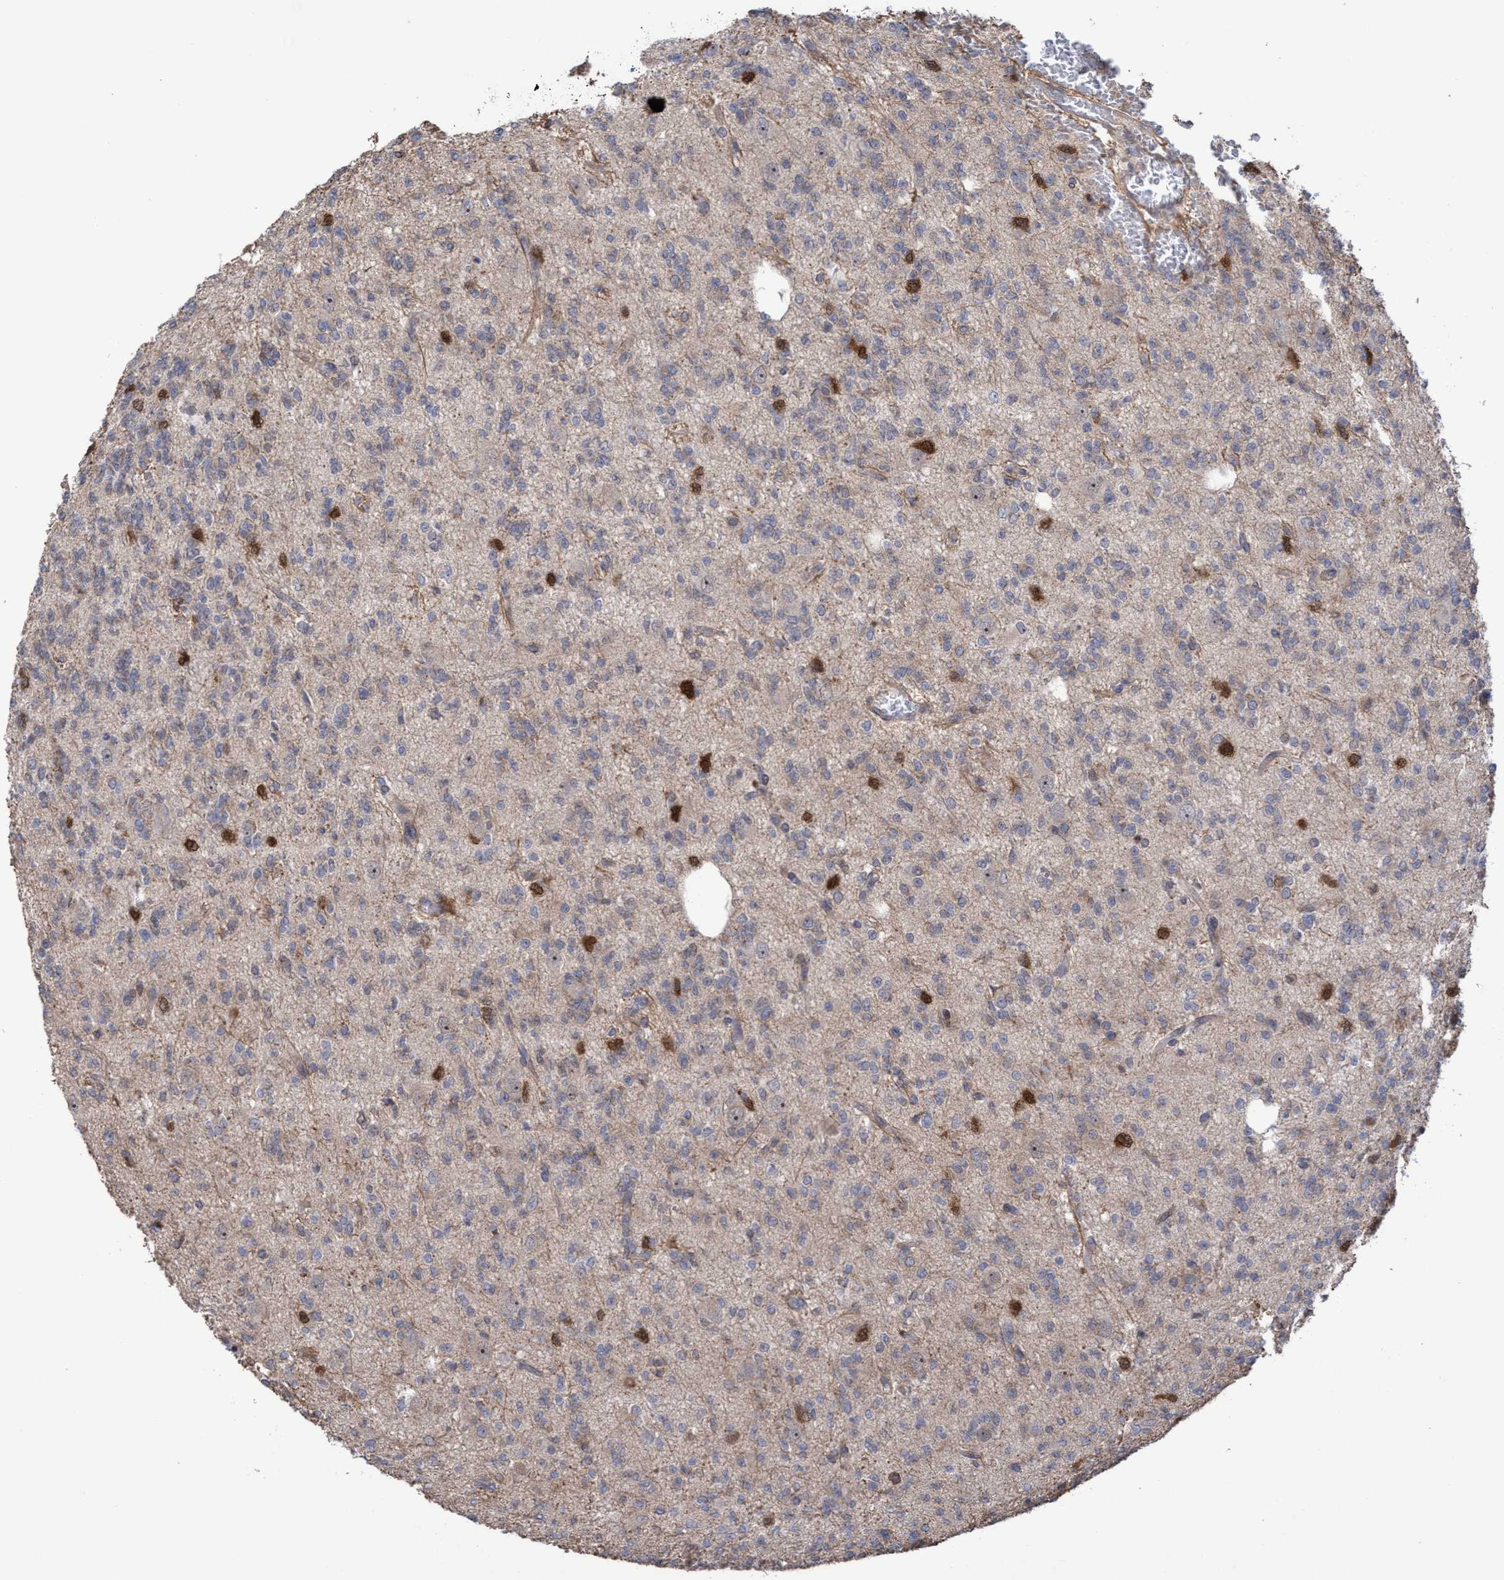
{"staining": {"intensity": "strong", "quantity": "<25%", "location": "nuclear"}, "tissue": "glioma", "cell_type": "Tumor cells", "image_type": "cancer", "snomed": [{"axis": "morphology", "description": "Glioma, malignant, Low grade"}, {"axis": "topography", "description": "Brain"}], "caption": "Malignant low-grade glioma stained with a protein marker reveals strong staining in tumor cells.", "gene": "SLBP", "patient": {"sex": "male", "age": 38}}